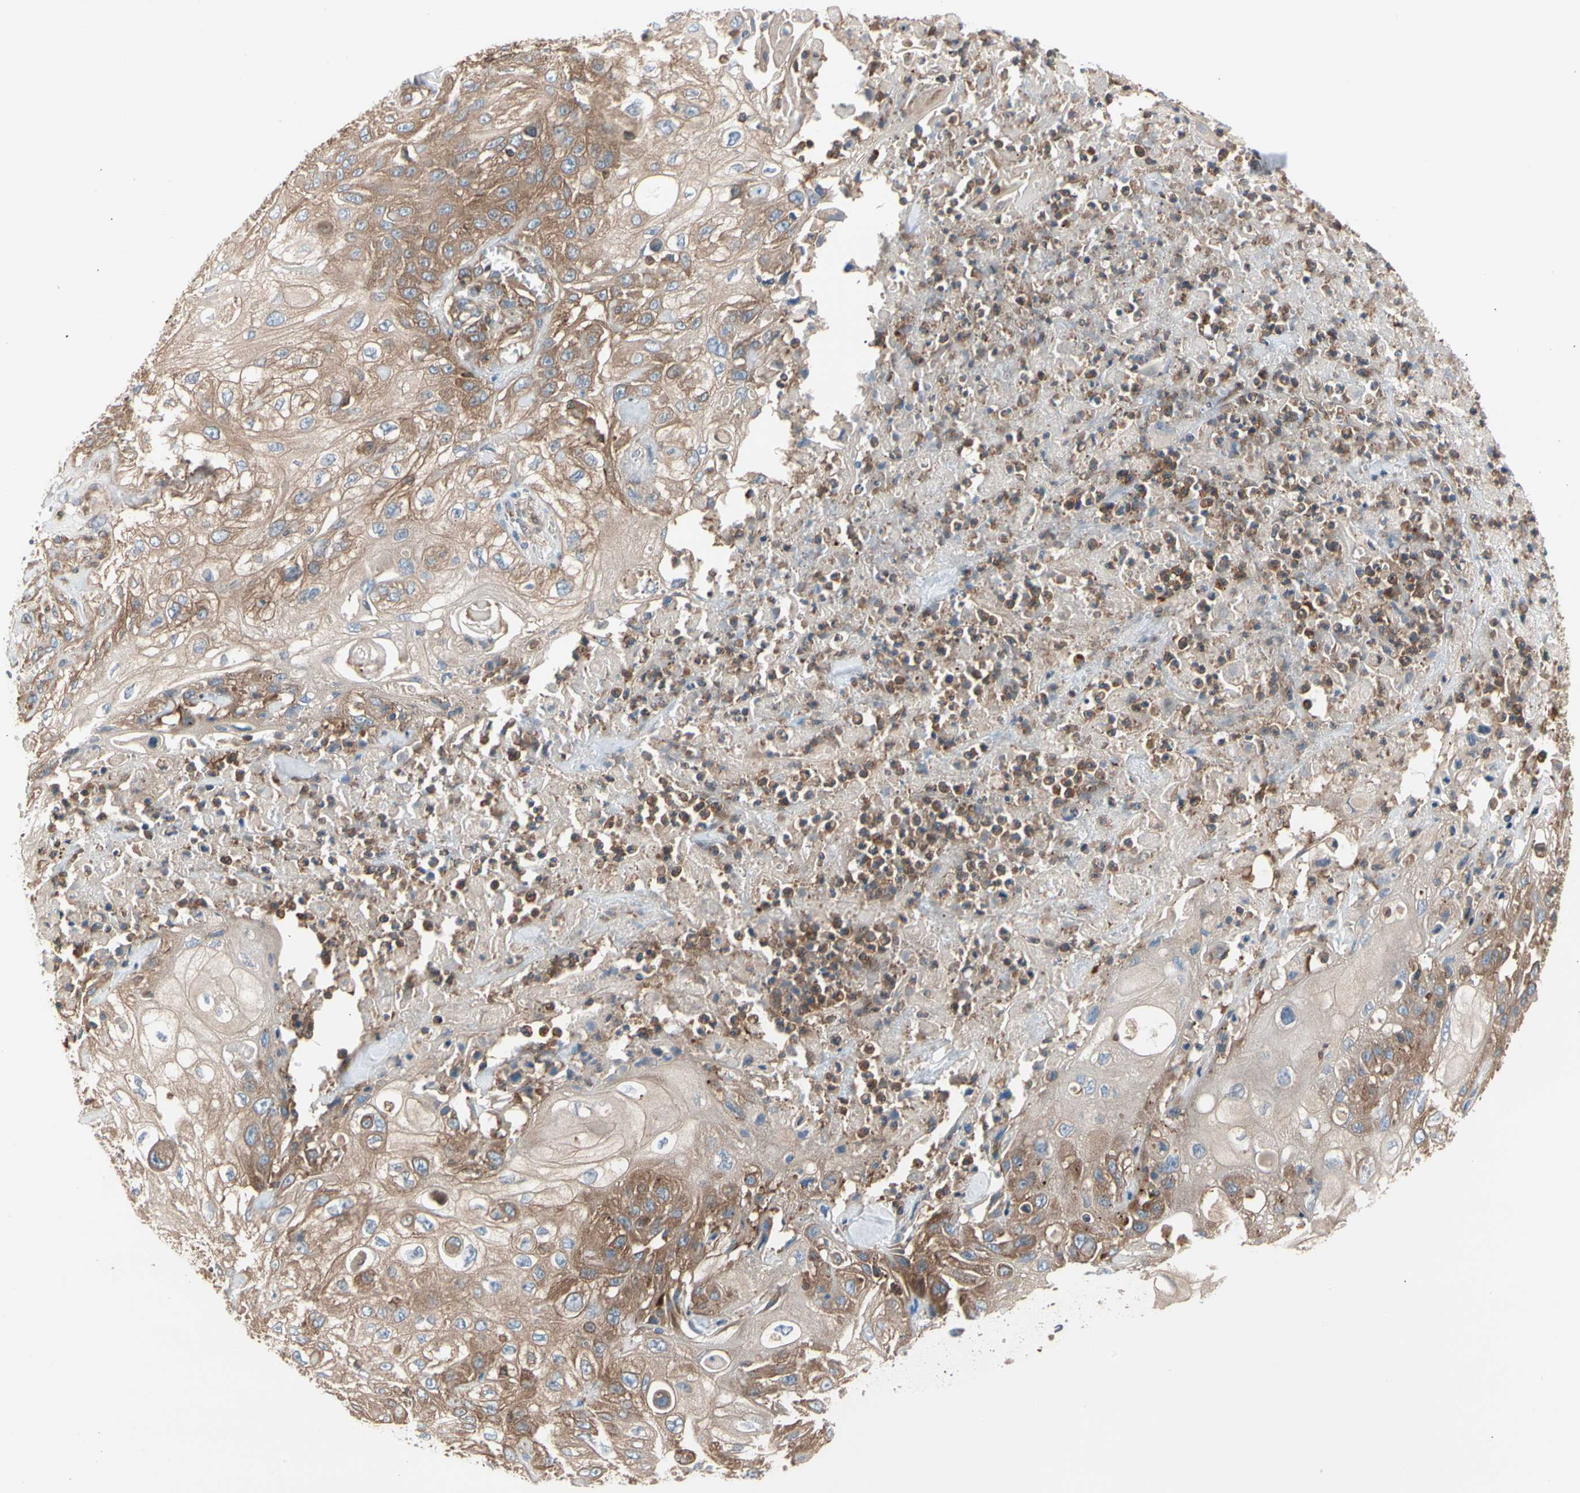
{"staining": {"intensity": "moderate", "quantity": ">75%", "location": "cytoplasmic/membranous"}, "tissue": "skin cancer", "cell_type": "Tumor cells", "image_type": "cancer", "snomed": [{"axis": "morphology", "description": "Squamous cell carcinoma, NOS"}, {"axis": "morphology", "description": "Squamous cell carcinoma, metastatic, NOS"}, {"axis": "topography", "description": "Skin"}, {"axis": "topography", "description": "Lymph node"}], "caption": "High-power microscopy captured an immunohistochemistry photomicrograph of skin metastatic squamous cell carcinoma, revealing moderate cytoplasmic/membranous staining in about >75% of tumor cells.", "gene": "ROCK1", "patient": {"sex": "male", "age": 75}}